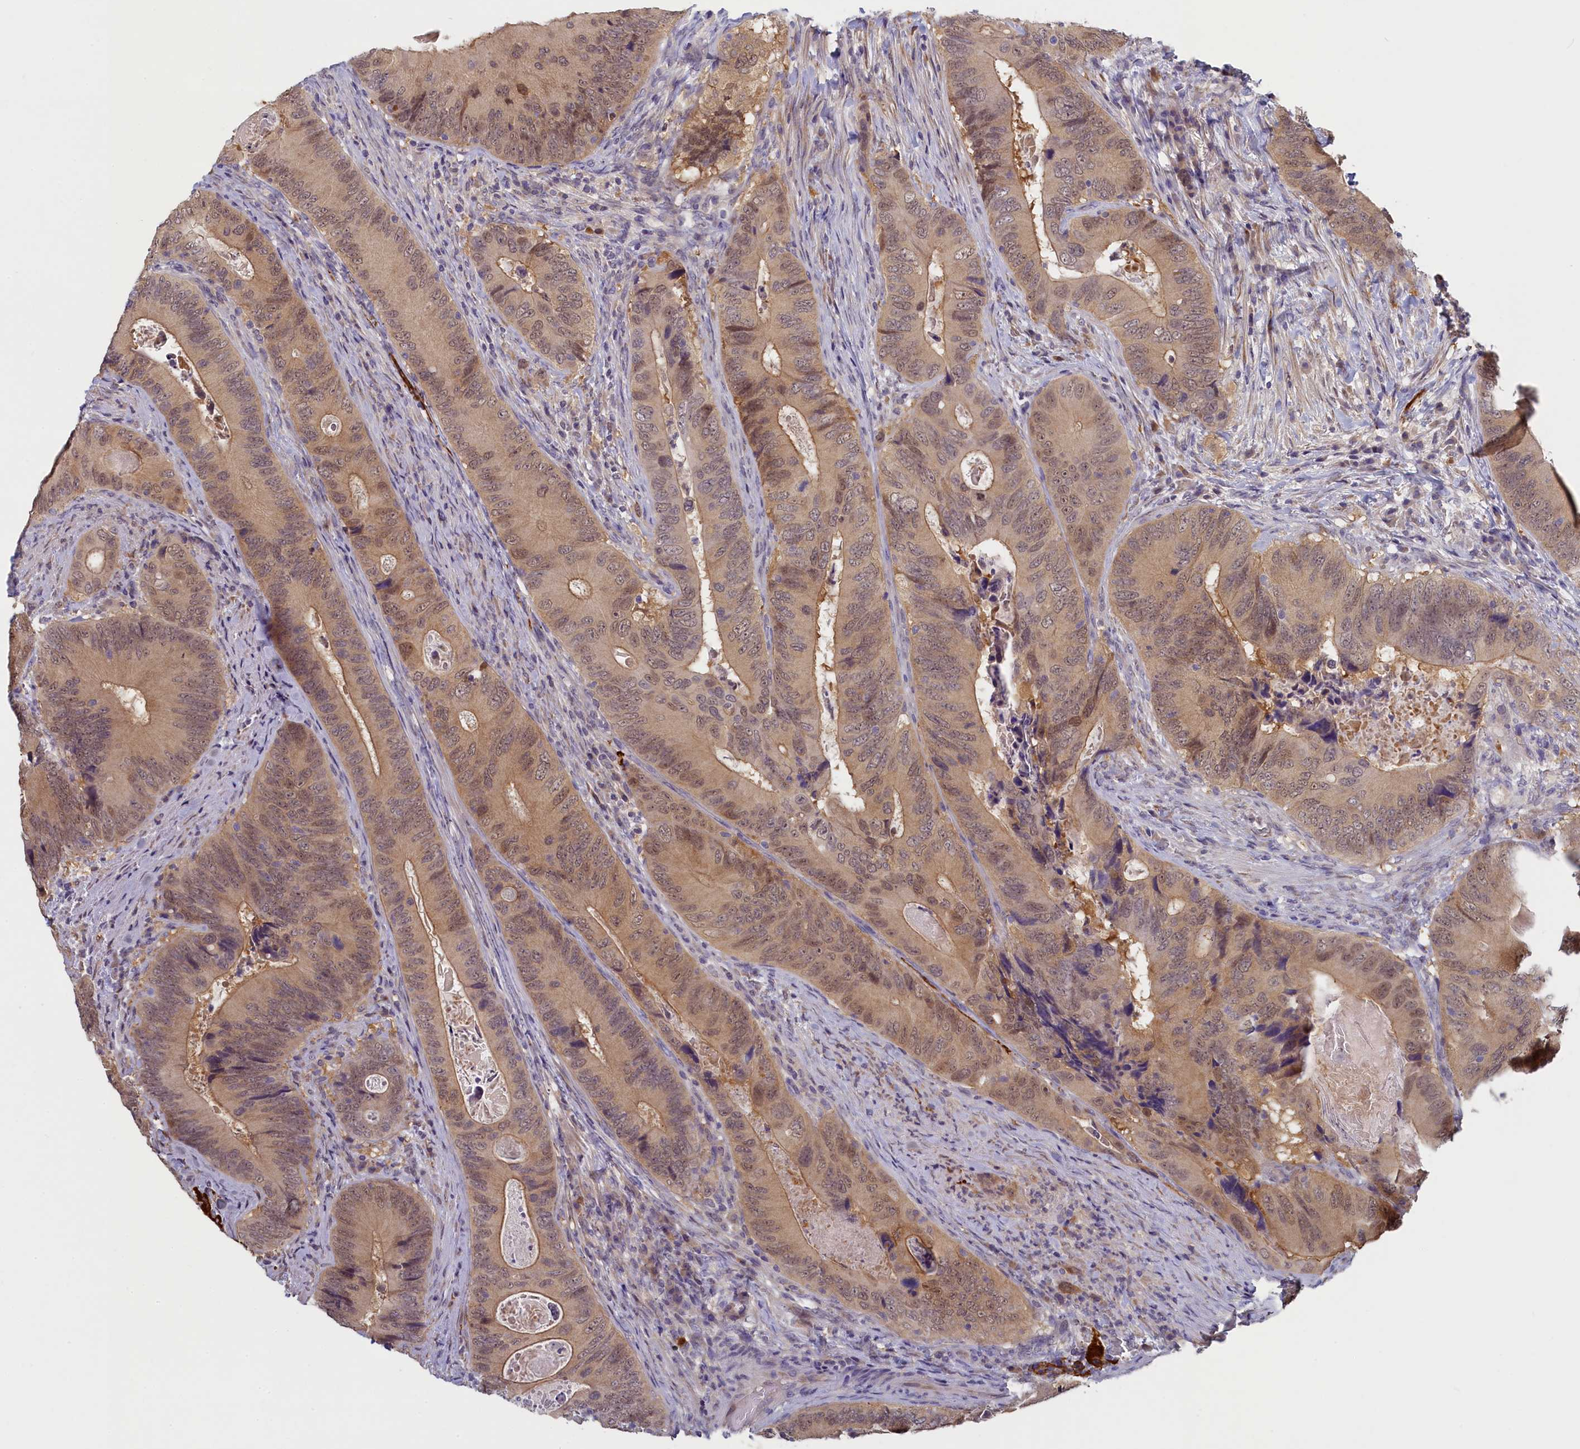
{"staining": {"intensity": "moderate", "quantity": ">75%", "location": "cytoplasmic/membranous,nuclear"}, "tissue": "colorectal cancer", "cell_type": "Tumor cells", "image_type": "cancer", "snomed": [{"axis": "morphology", "description": "Adenocarcinoma, NOS"}, {"axis": "topography", "description": "Colon"}], "caption": "High-magnification brightfield microscopy of colorectal cancer stained with DAB (brown) and counterstained with hematoxylin (blue). tumor cells exhibit moderate cytoplasmic/membranous and nuclear staining is seen in approximately>75% of cells.", "gene": "UCHL3", "patient": {"sex": "male", "age": 84}}